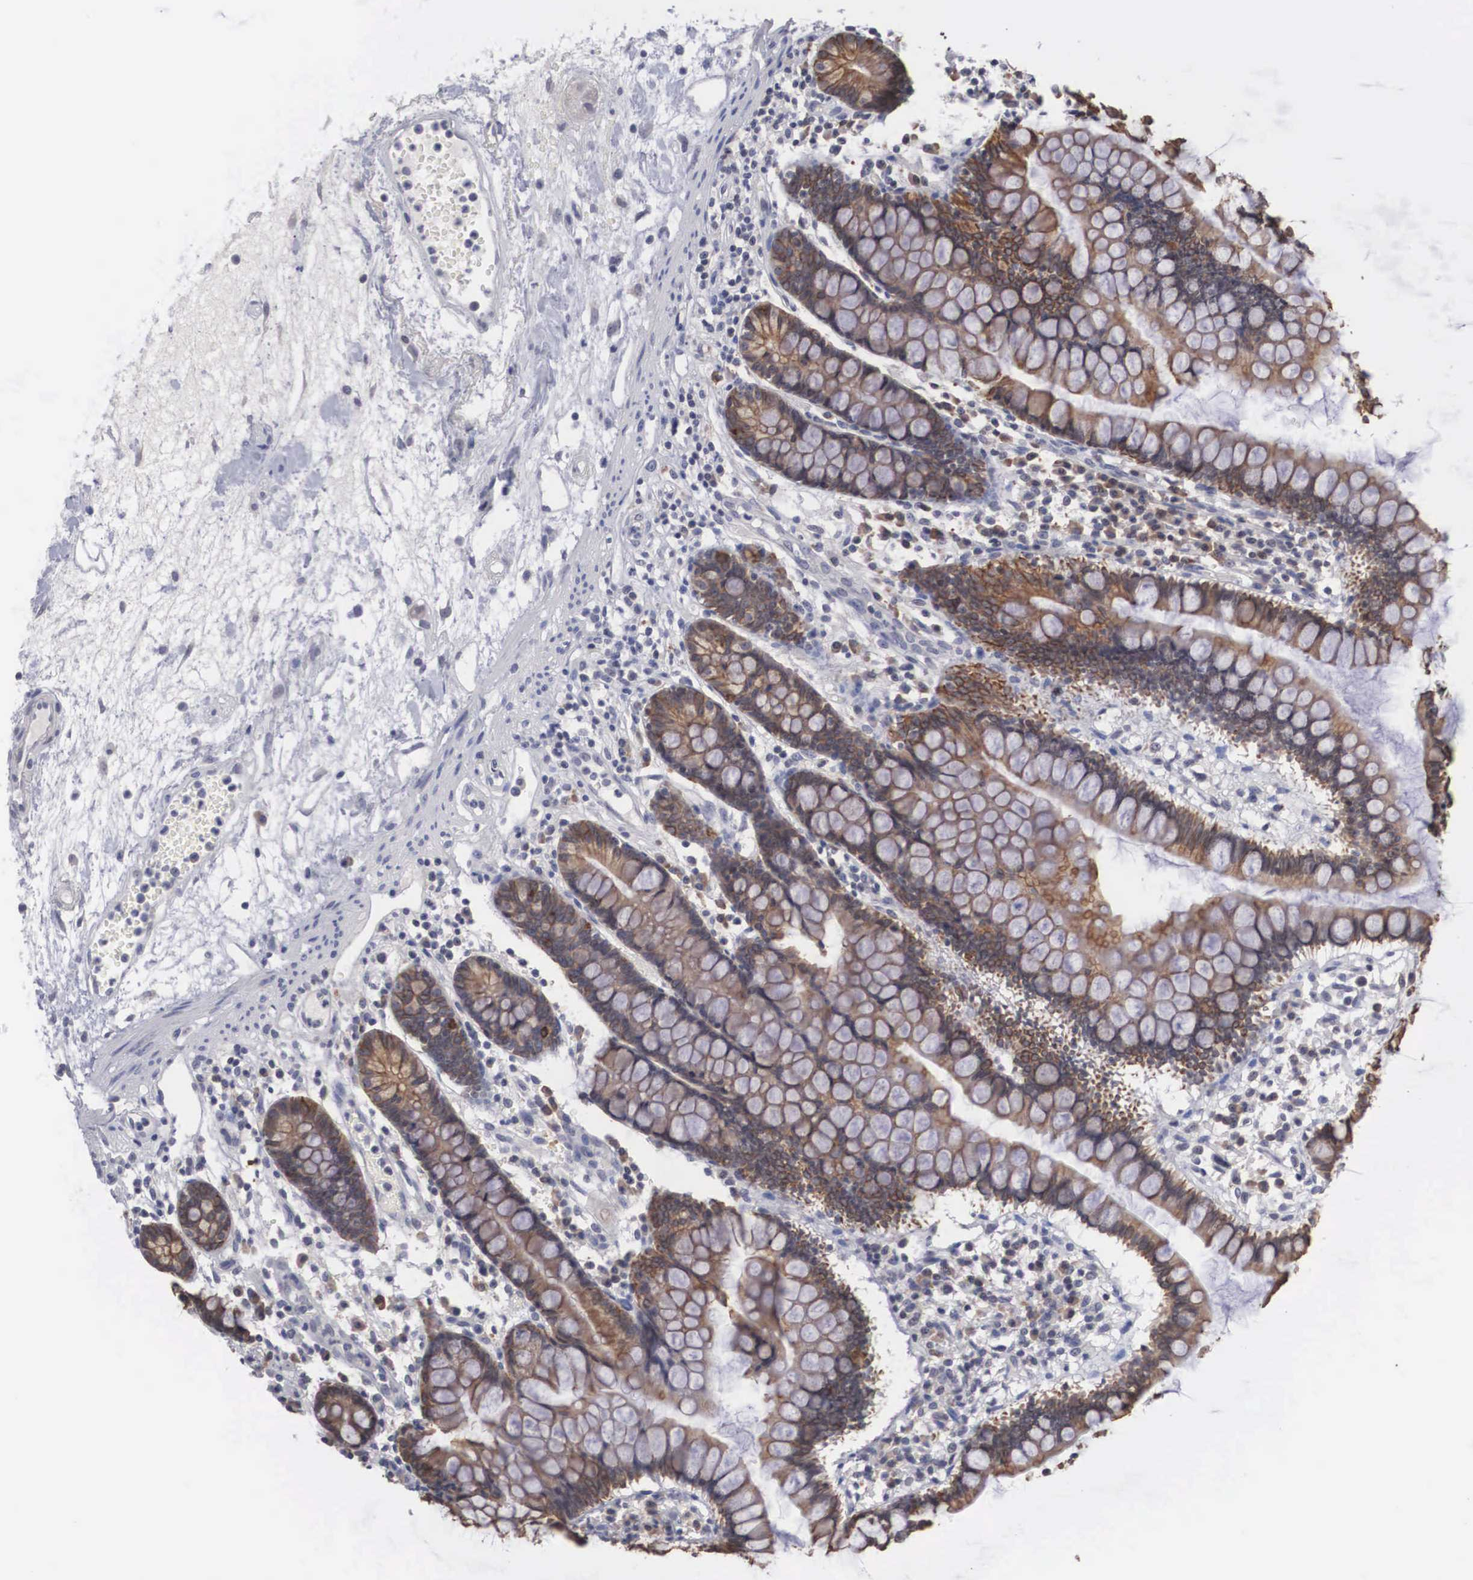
{"staining": {"intensity": "moderate", "quantity": ">75%", "location": "cytoplasmic/membranous"}, "tissue": "small intestine", "cell_type": "Glandular cells", "image_type": "normal", "snomed": [{"axis": "morphology", "description": "Normal tissue, NOS"}, {"axis": "topography", "description": "Small intestine"}], "caption": "Protein positivity by immunohistochemistry displays moderate cytoplasmic/membranous positivity in approximately >75% of glandular cells in normal small intestine. Immunohistochemistry stains the protein of interest in brown and the nuclei are stained blue.", "gene": "WDR89", "patient": {"sex": "female", "age": 51}}